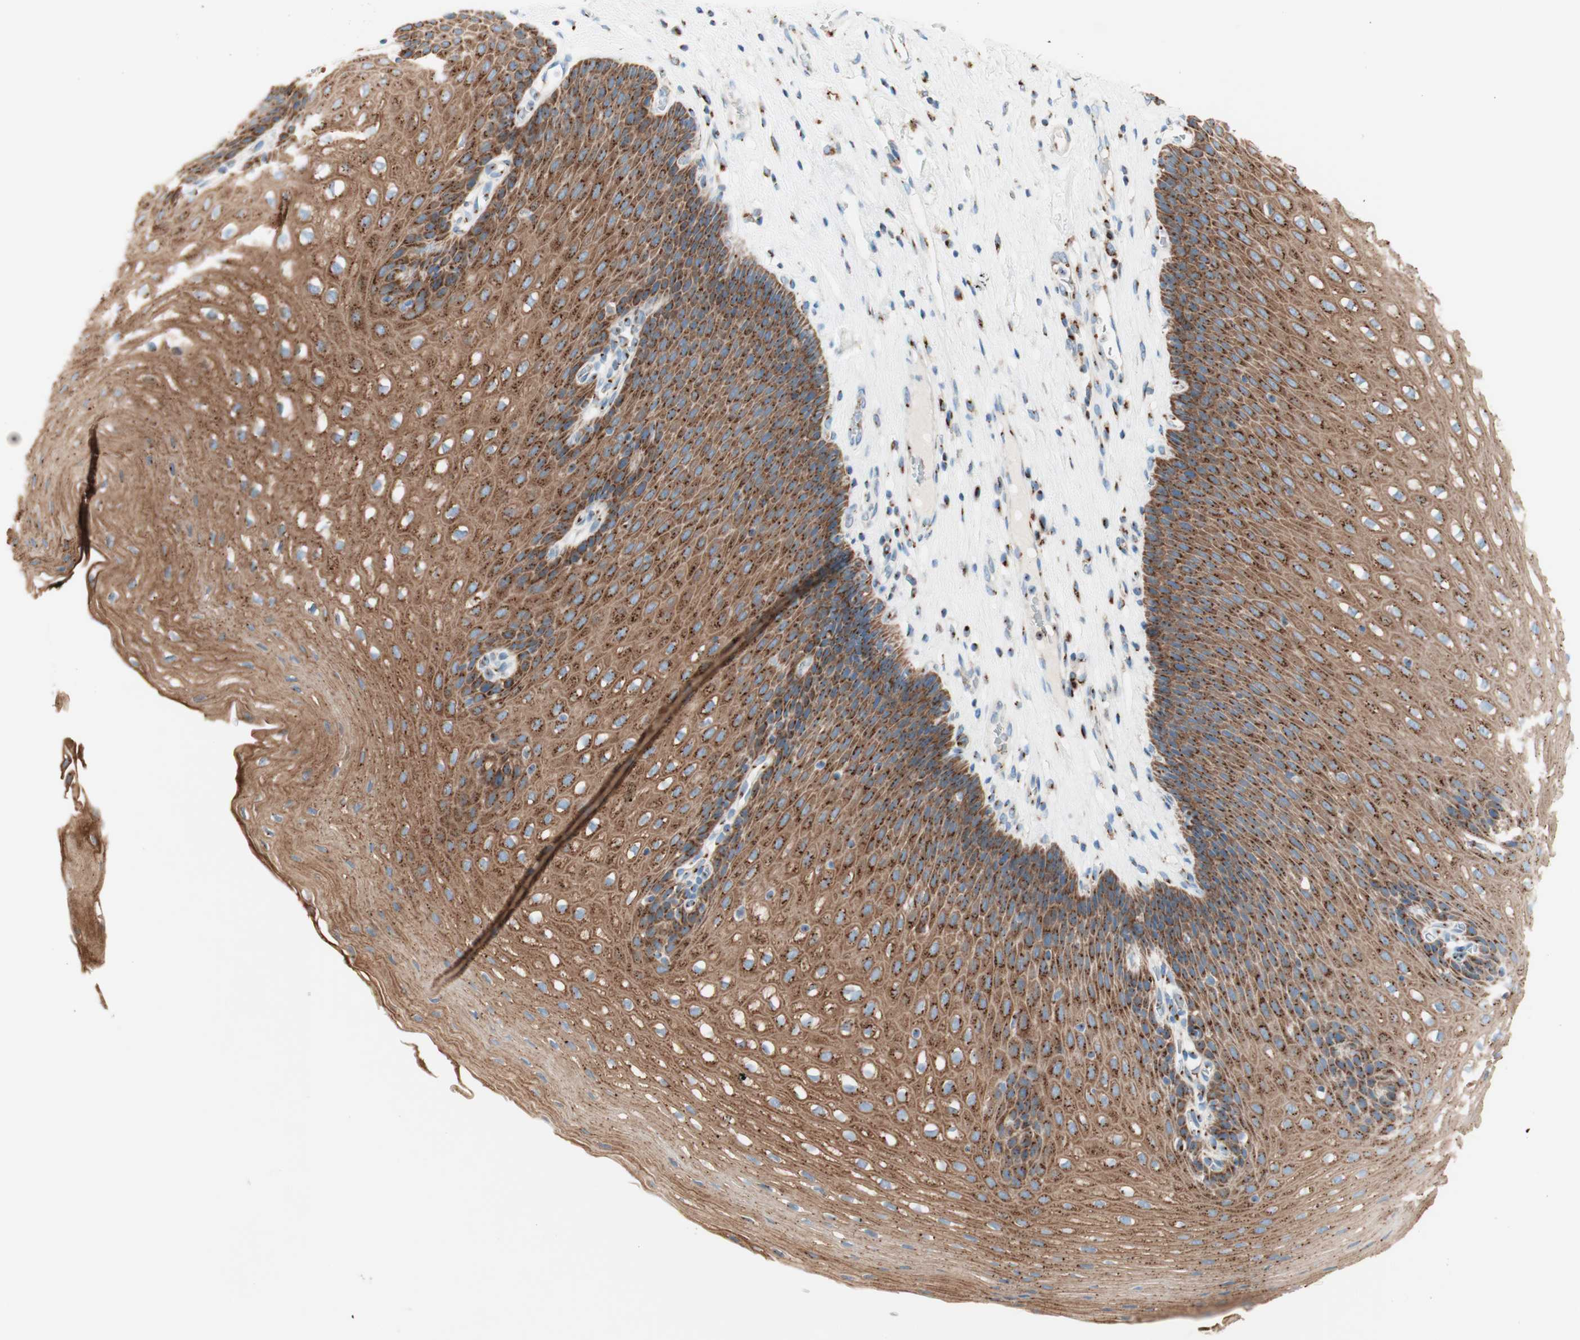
{"staining": {"intensity": "strong", "quantity": ">75%", "location": "cytoplasmic/membranous"}, "tissue": "esophagus", "cell_type": "Squamous epithelial cells", "image_type": "normal", "snomed": [{"axis": "morphology", "description": "Normal tissue, NOS"}, {"axis": "topography", "description": "Esophagus"}], "caption": "Normal esophagus demonstrates strong cytoplasmic/membranous expression in about >75% of squamous epithelial cells, visualized by immunohistochemistry. Nuclei are stained in blue.", "gene": "GOLGB1", "patient": {"sex": "male", "age": 48}}